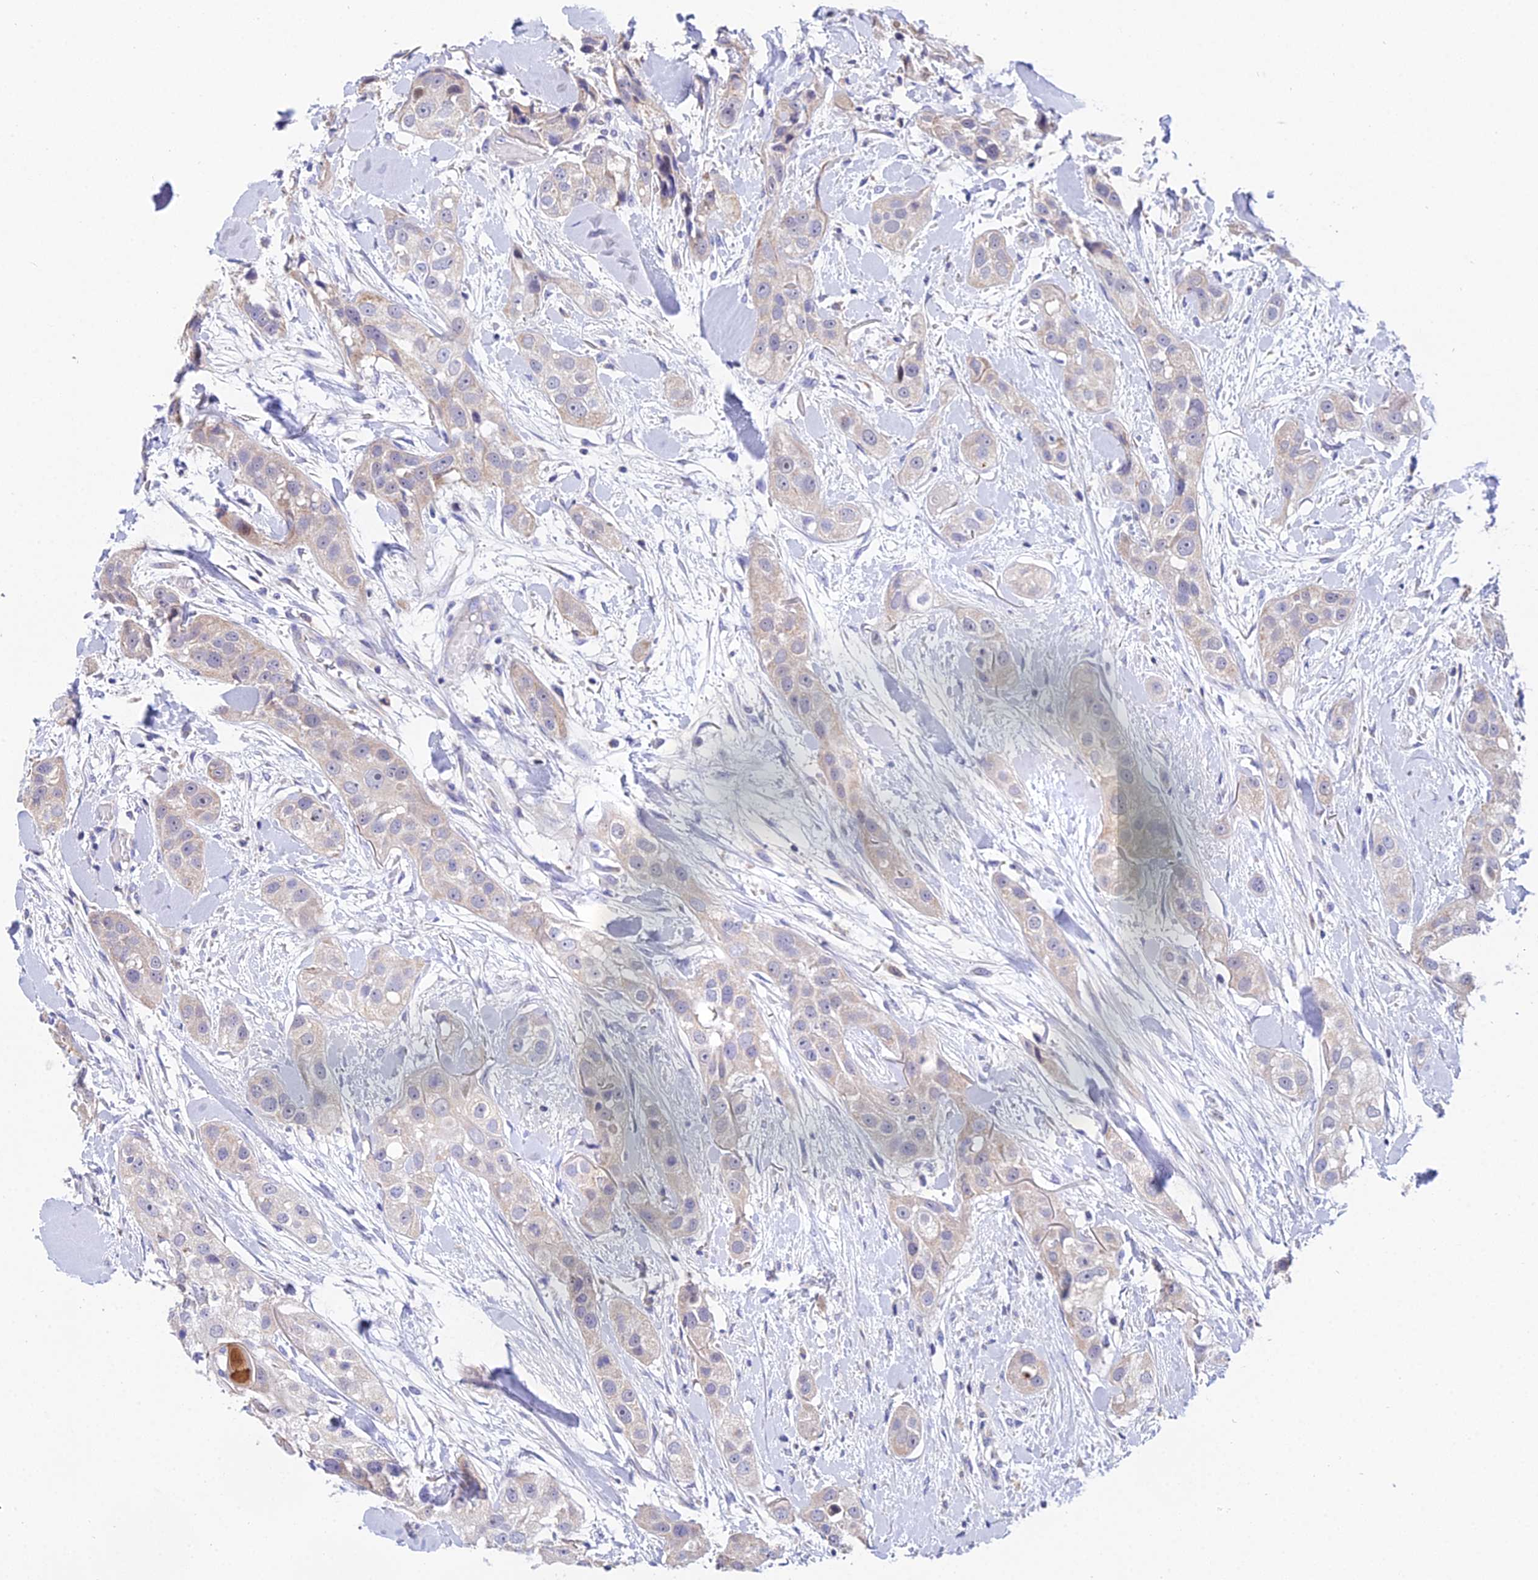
{"staining": {"intensity": "weak", "quantity": "<25%", "location": "cytoplasmic/membranous"}, "tissue": "head and neck cancer", "cell_type": "Tumor cells", "image_type": "cancer", "snomed": [{"axis": "morphology", "description": "Normal tissue, NOS"}, {"axis": "morphology", "description": "Squamous cell carcinoma, NOS"}, {"axis": "topography", "description": "Skeletal muscle"}, {"axis": "topography", "description": "Head-Neck"}], "caption": "The immunohistochemistry (IHC) micrograph has no significant expression in tumor cells of head and neck squamous cell carcinoma tissue.", "gene": "PPP2R2C", "patient": {"sex": "male", "age": 51}}